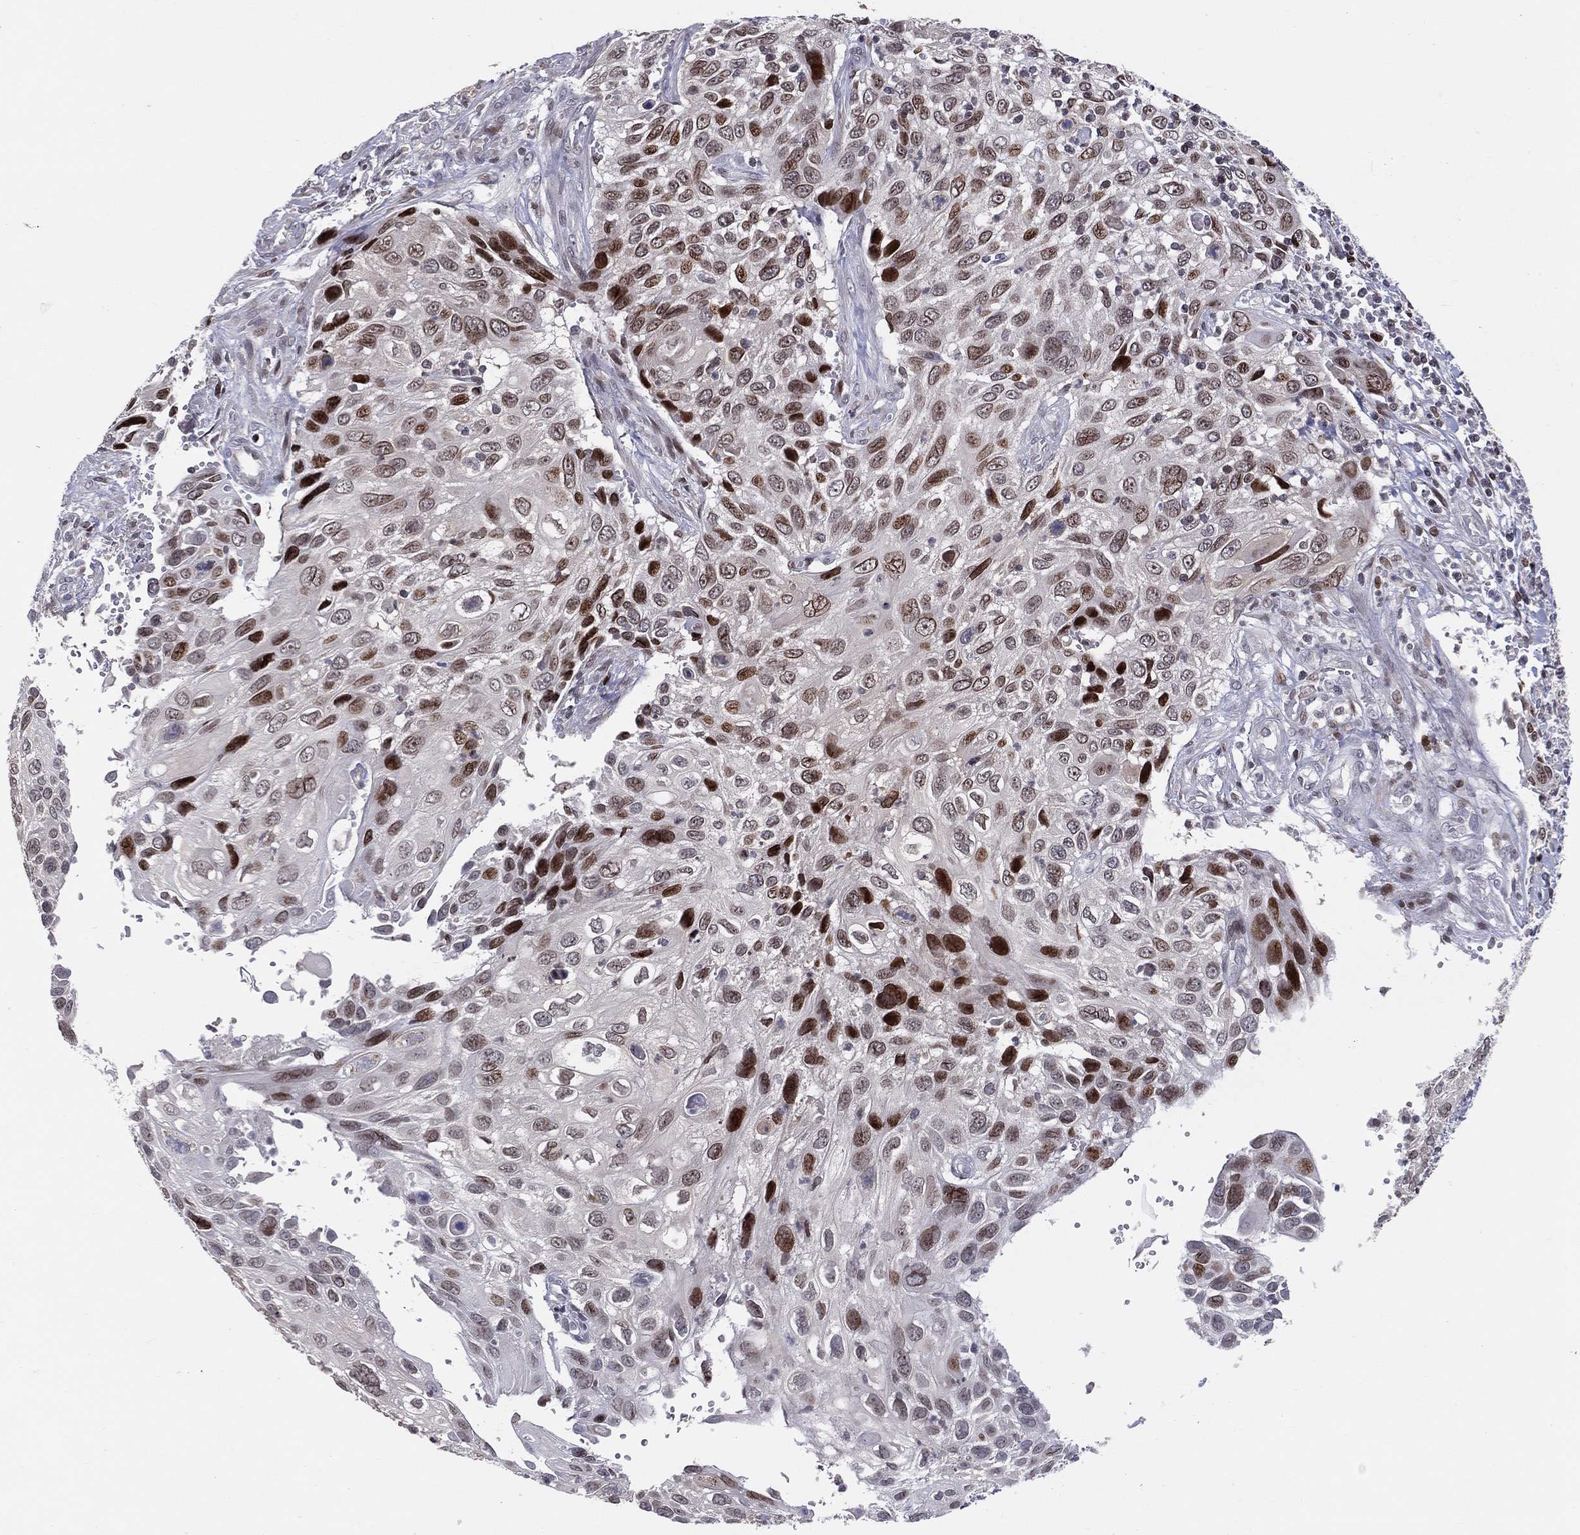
{"staining": {"intensity": "strong", "quantity": "<25%", "location": "nuclear"}, "tissue": "cervical cancer", "cell_type": "Tumor cells", "image_type": "cancer", "snomed": [{"axis": "morphology", "description": "Squamous cell carcinoma, NOS"}, {"axis": "topography", "description": "Cervix"}], "caption": "Tumor cells demonstrate strong nuclear staining in approximately <25% of cells in cervical squamous cell carcinoma.", "gene": "DBF4B", "patient": {"sex": "female", "age": 70}}